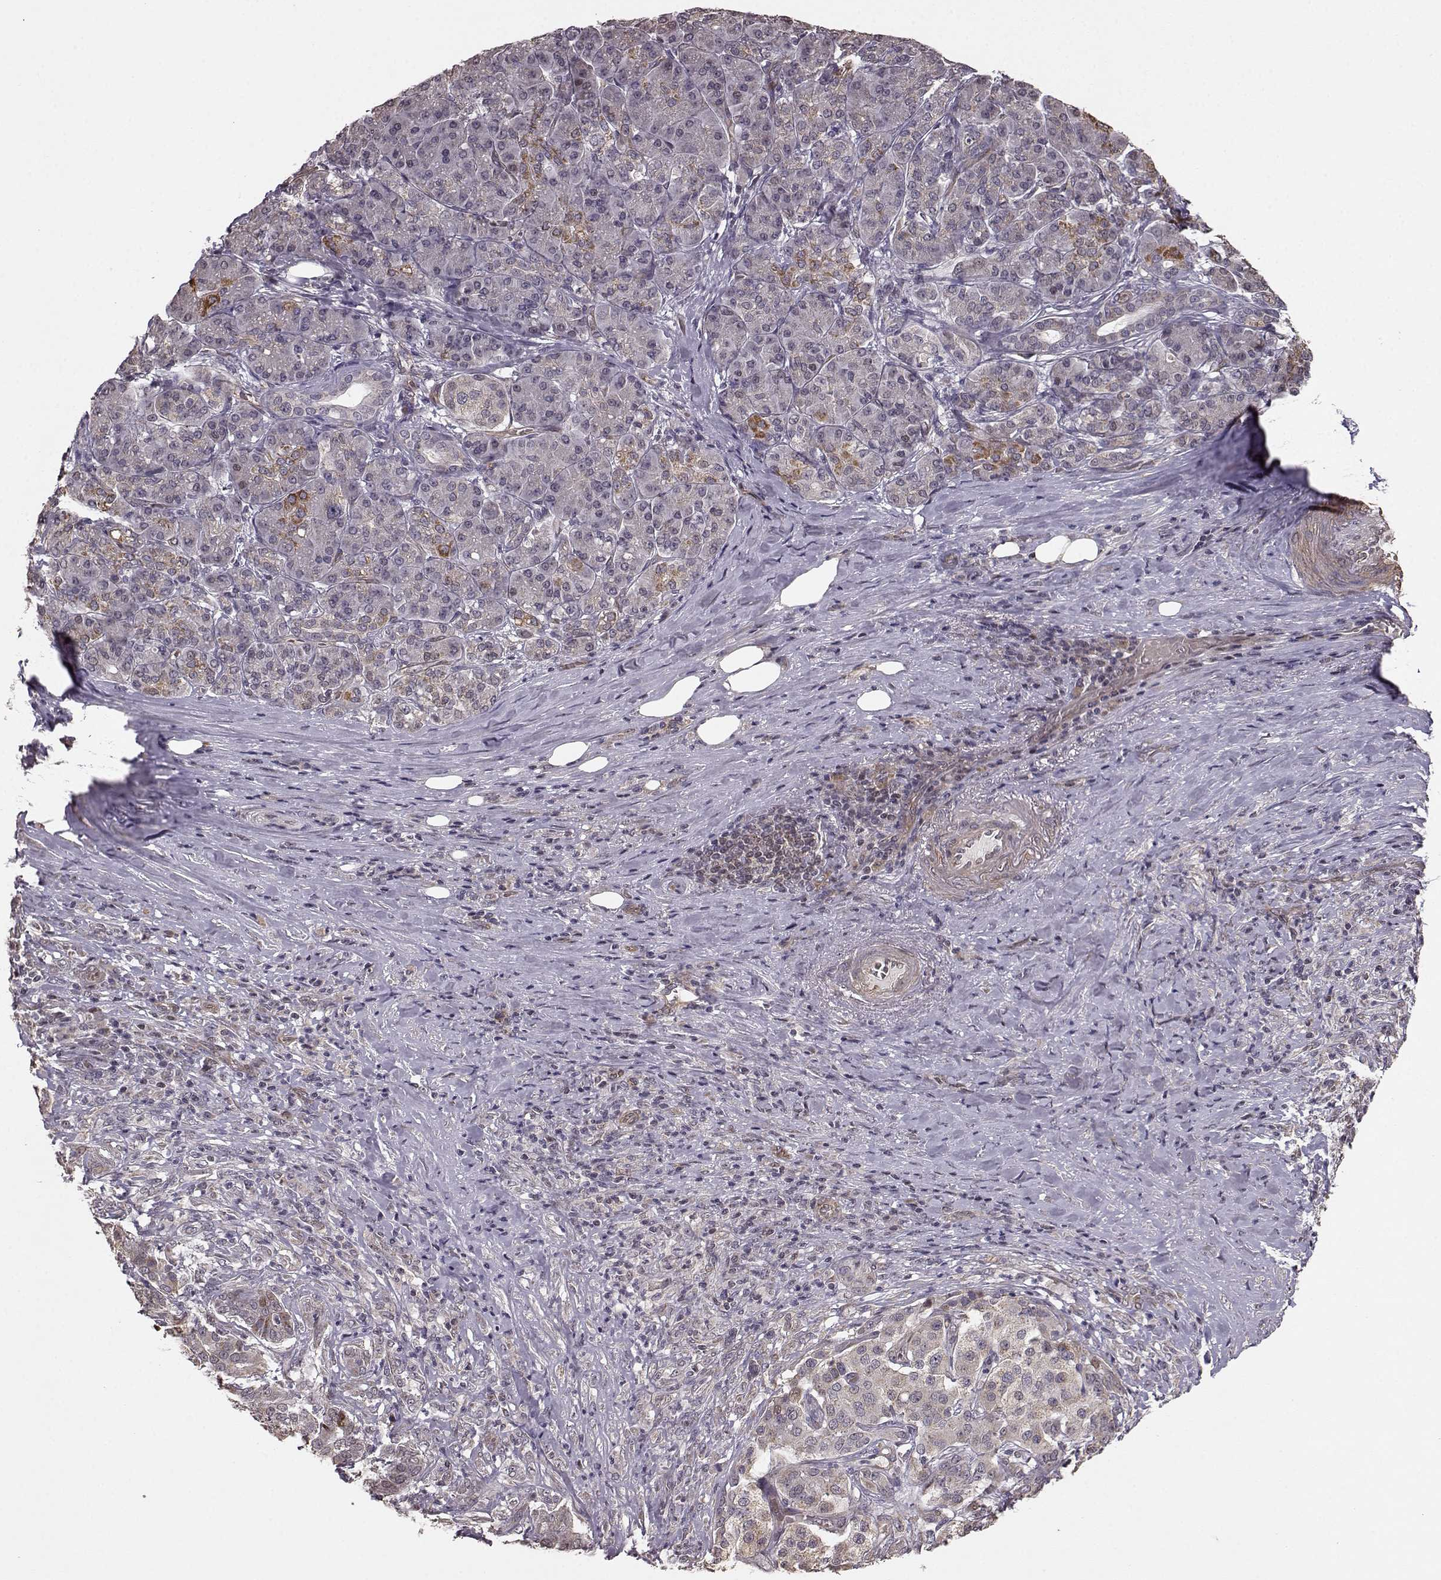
{"staining": {"intensity": "moderate", "quantity": "<25%", "location": "cytoplasmic/membranous"}, "tissue": "pancreatic cancer", "cell_type": "Tumor cells", "image_type": "cancer", "snomed": [{"axis": "morphology", "description": "Normal tissue, NOS"}, {"axis": "morphology", "description": "Inflammation, NOS"}, {"axis": "morphology", "description": "Adenocarcinoma, NOS"}, {"axis": "topography", "description": "Pancreas"}], "caption": "Protein staining reveals moderate cytoplasmic/membranous staining in approximately <25% of tumor cells in pancreatic adenocarcinoma.", "gene": "BACH2", "patient": {"sex": "male", "age": 57}}